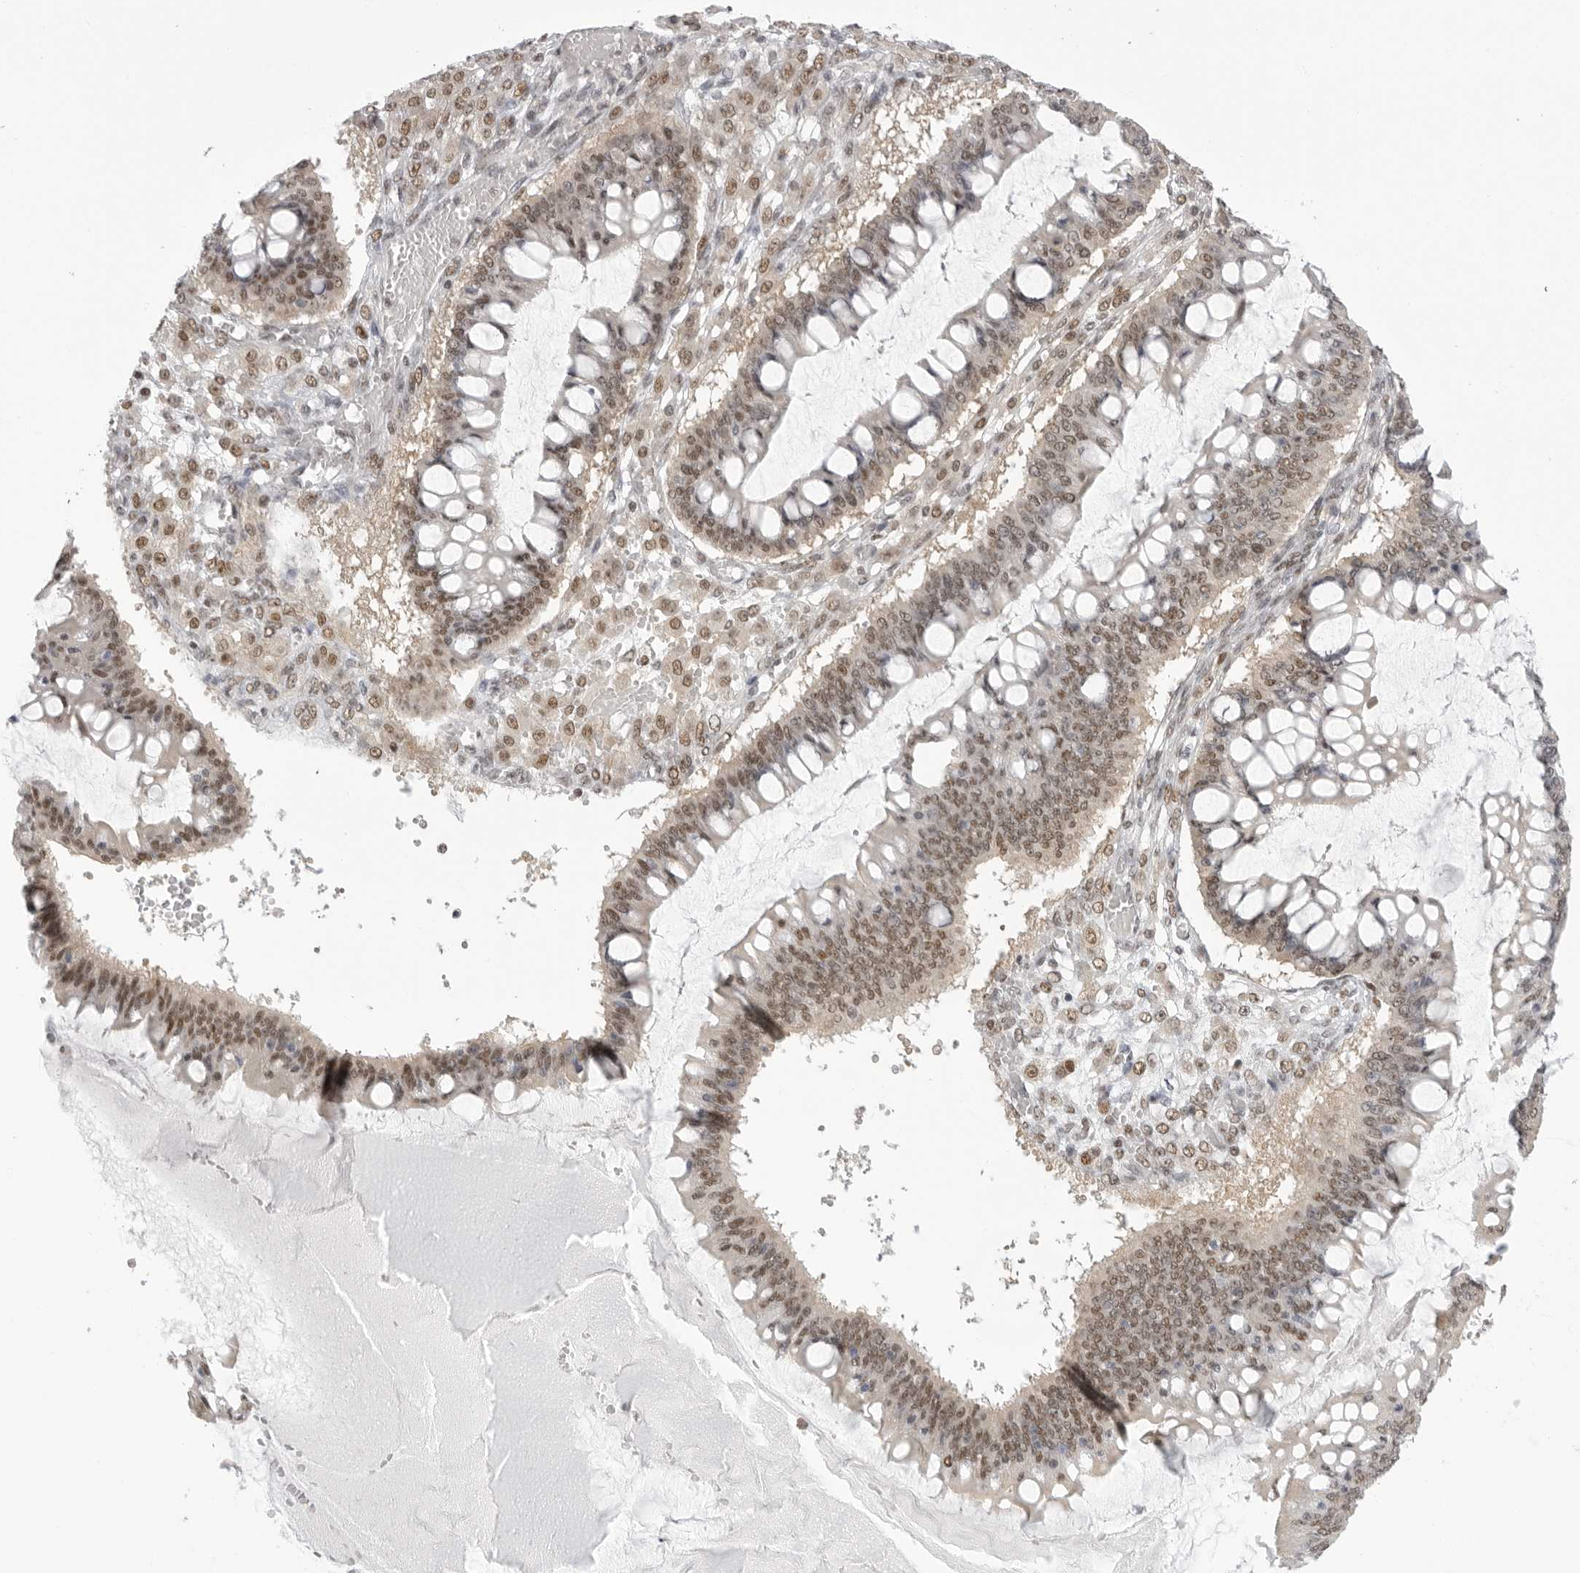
{"staining": {"intensity": "moderate", "quantity": ">75%", "location": "nuclear"}, "tissue": "ovarian cancer", "cell_type": "Tumor cells", "image_type": "cancer", "snomed": [{"axis": "morphology", "description": "Cystadenocarcinoma, mucinous, NOS"}, {"axis": "topography", "description": "Ovary"}], "caption": "IHC photomicrograph of human ovarian cancer (mucinous cystadenocarcinoma) stained for a protein (brown), which shows medium levels of moderate nuclear positivity in approximately >75% of tumor cells.", "gene": "RPA2", "patient": {"sex": "female", "age": 73}}